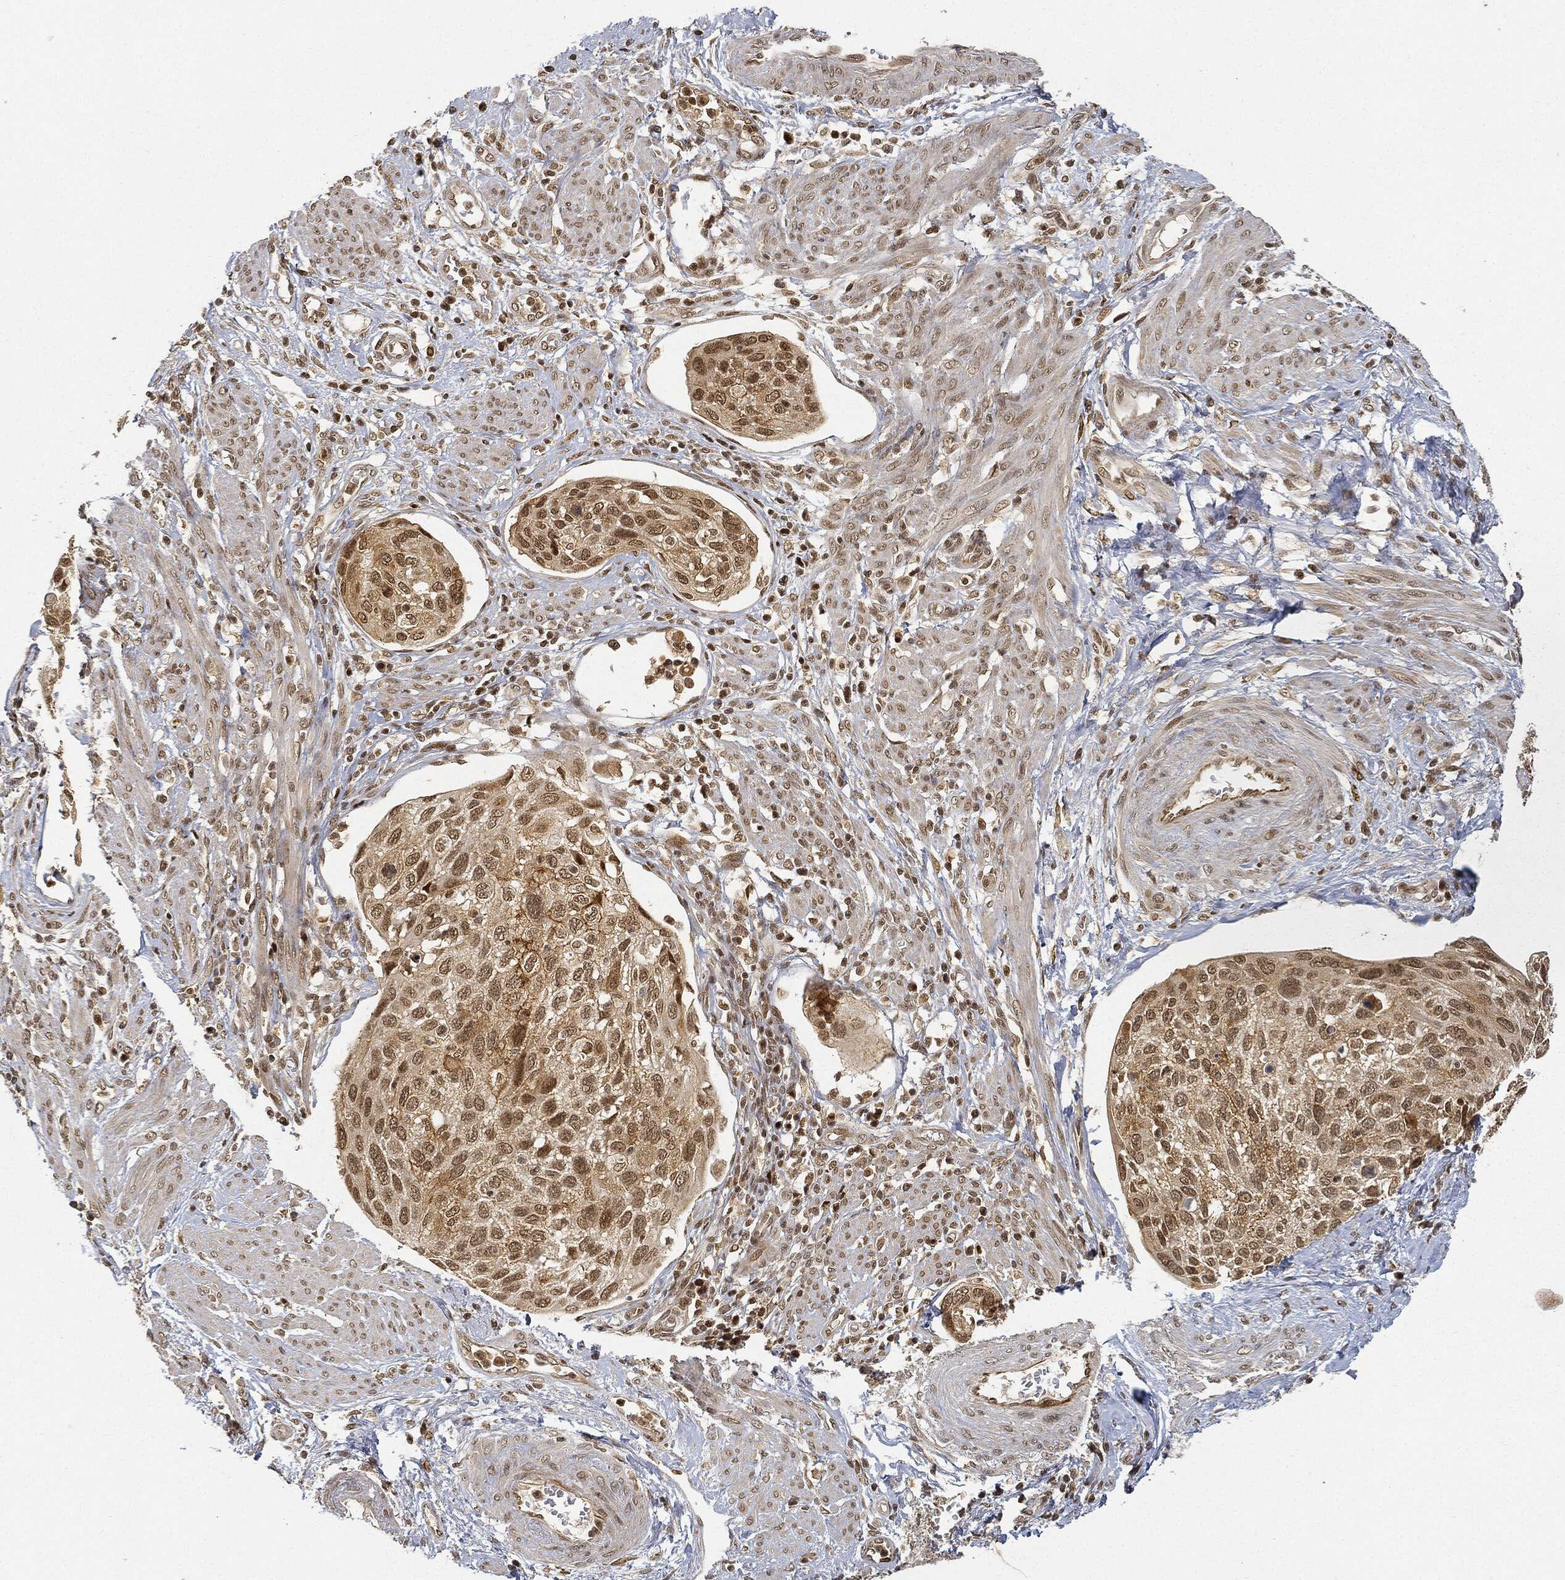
{"staining": {"intensity": "moderate", "quantity": ">75%", "location": "nuclear"}, "tissue": "cervical cancer", "cell_type": "Tumor cells", "image_type": "cancer", "snomed": [{"axis": "morphology", "description": "Squamous cell carcinoma, NOS"}, {"axis": "topography", "description": "Cervix"}], "caption": "Squamous cell carcinoma (cervical) was stained to show a protein in brown. There is medium levels of moderate nuclear positivity in approximately >75% of tumor cells.", "gene": "CIB1", "patient": {"sex": "female", "age": 70}}